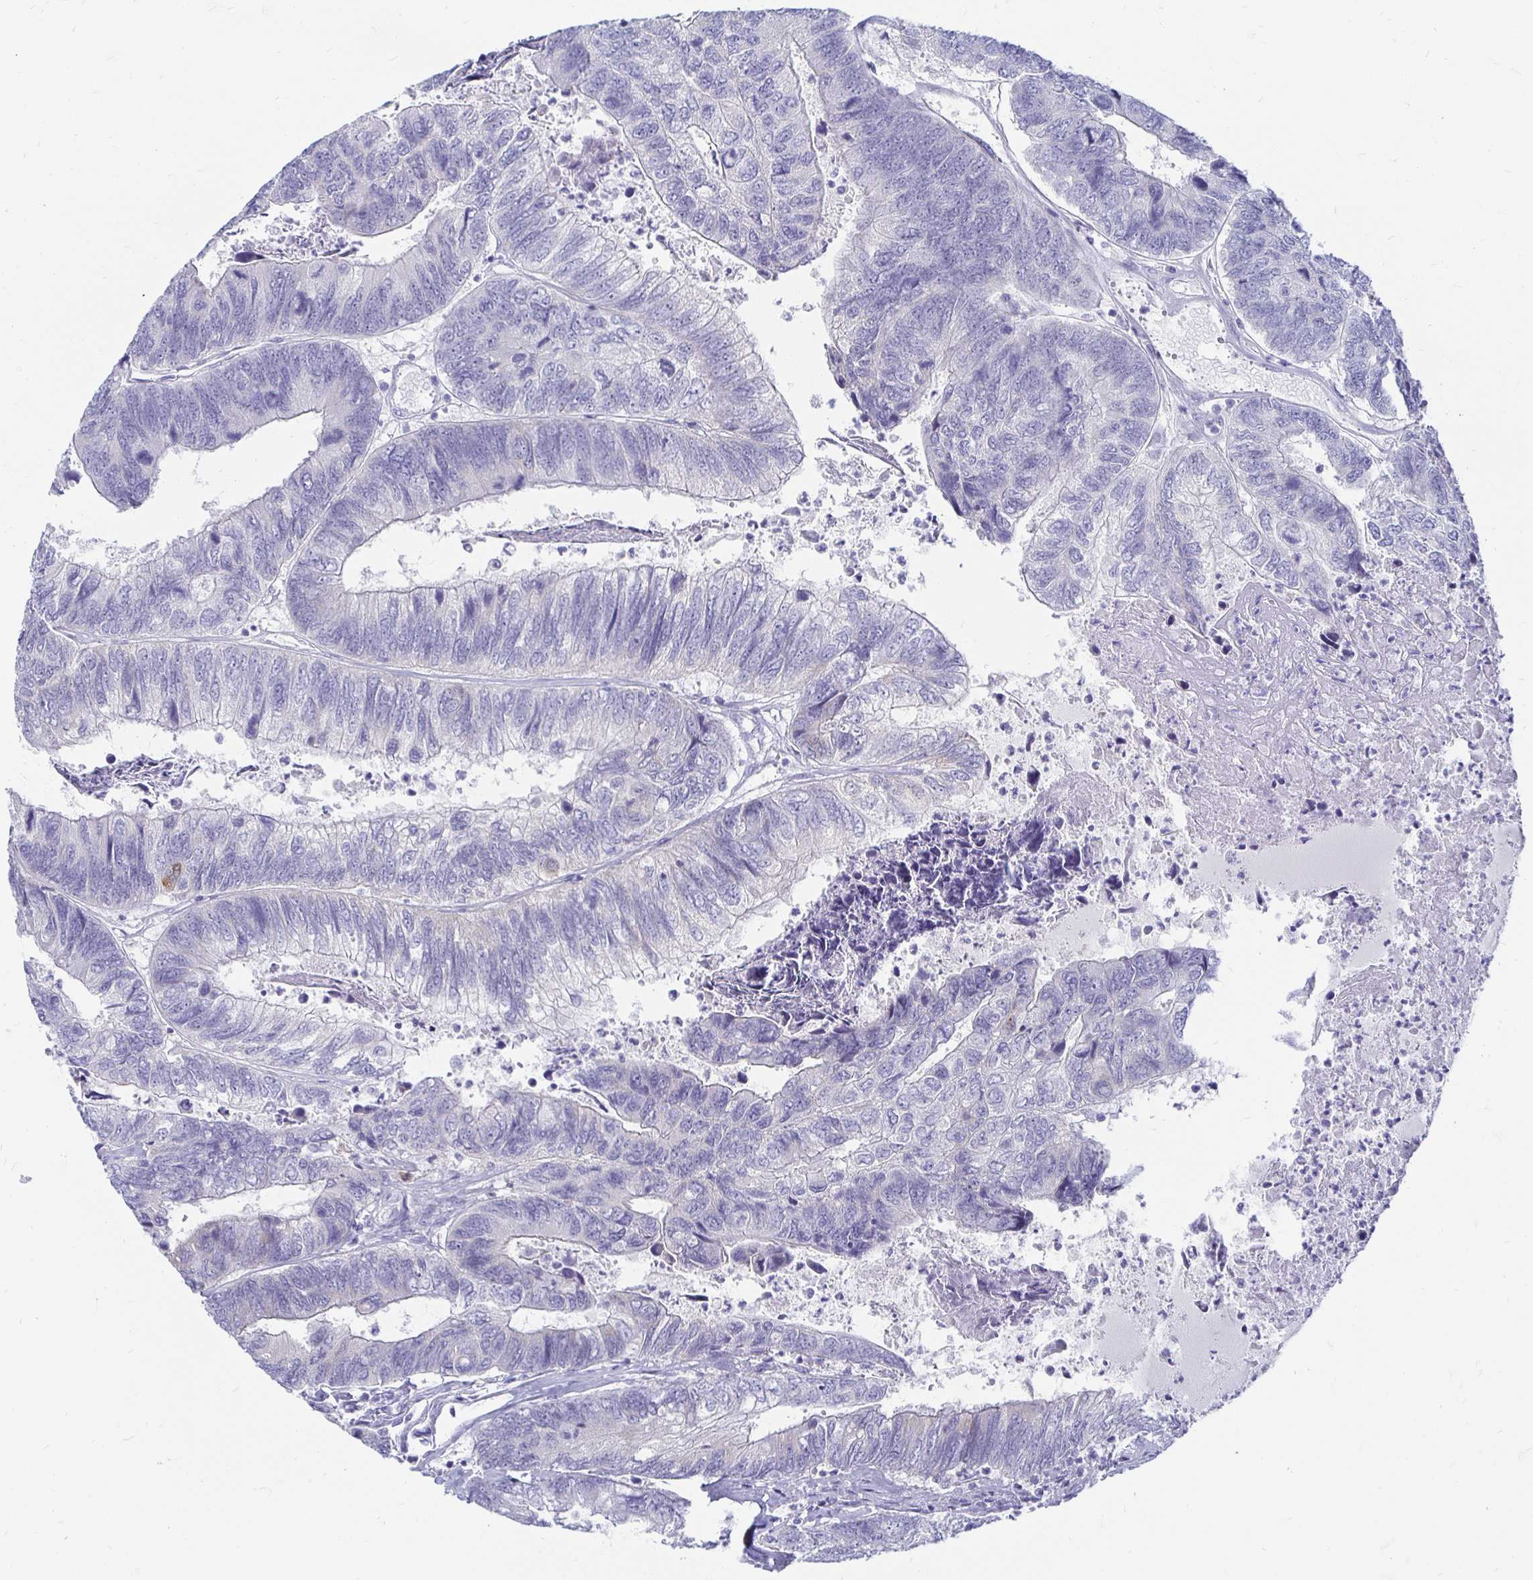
{"staining": {"intensity": "negative", "quantity": "none", "location": "none"}, "tissue": "colorectal cancer", "cell_type": "Tumor cells", "image_type": "cancer", "snomed": [{"axis": "morphology", "description": "Adenocarcinoma, NOS"}, {"axis": "topography", "description": "Colon"}], "caption": "A photomicrograph of human colorectal adenocarcinoma is negative for staining in tumor cells.", "gene": "PEG10", "patient": {"sex": "female", "age": 67}}